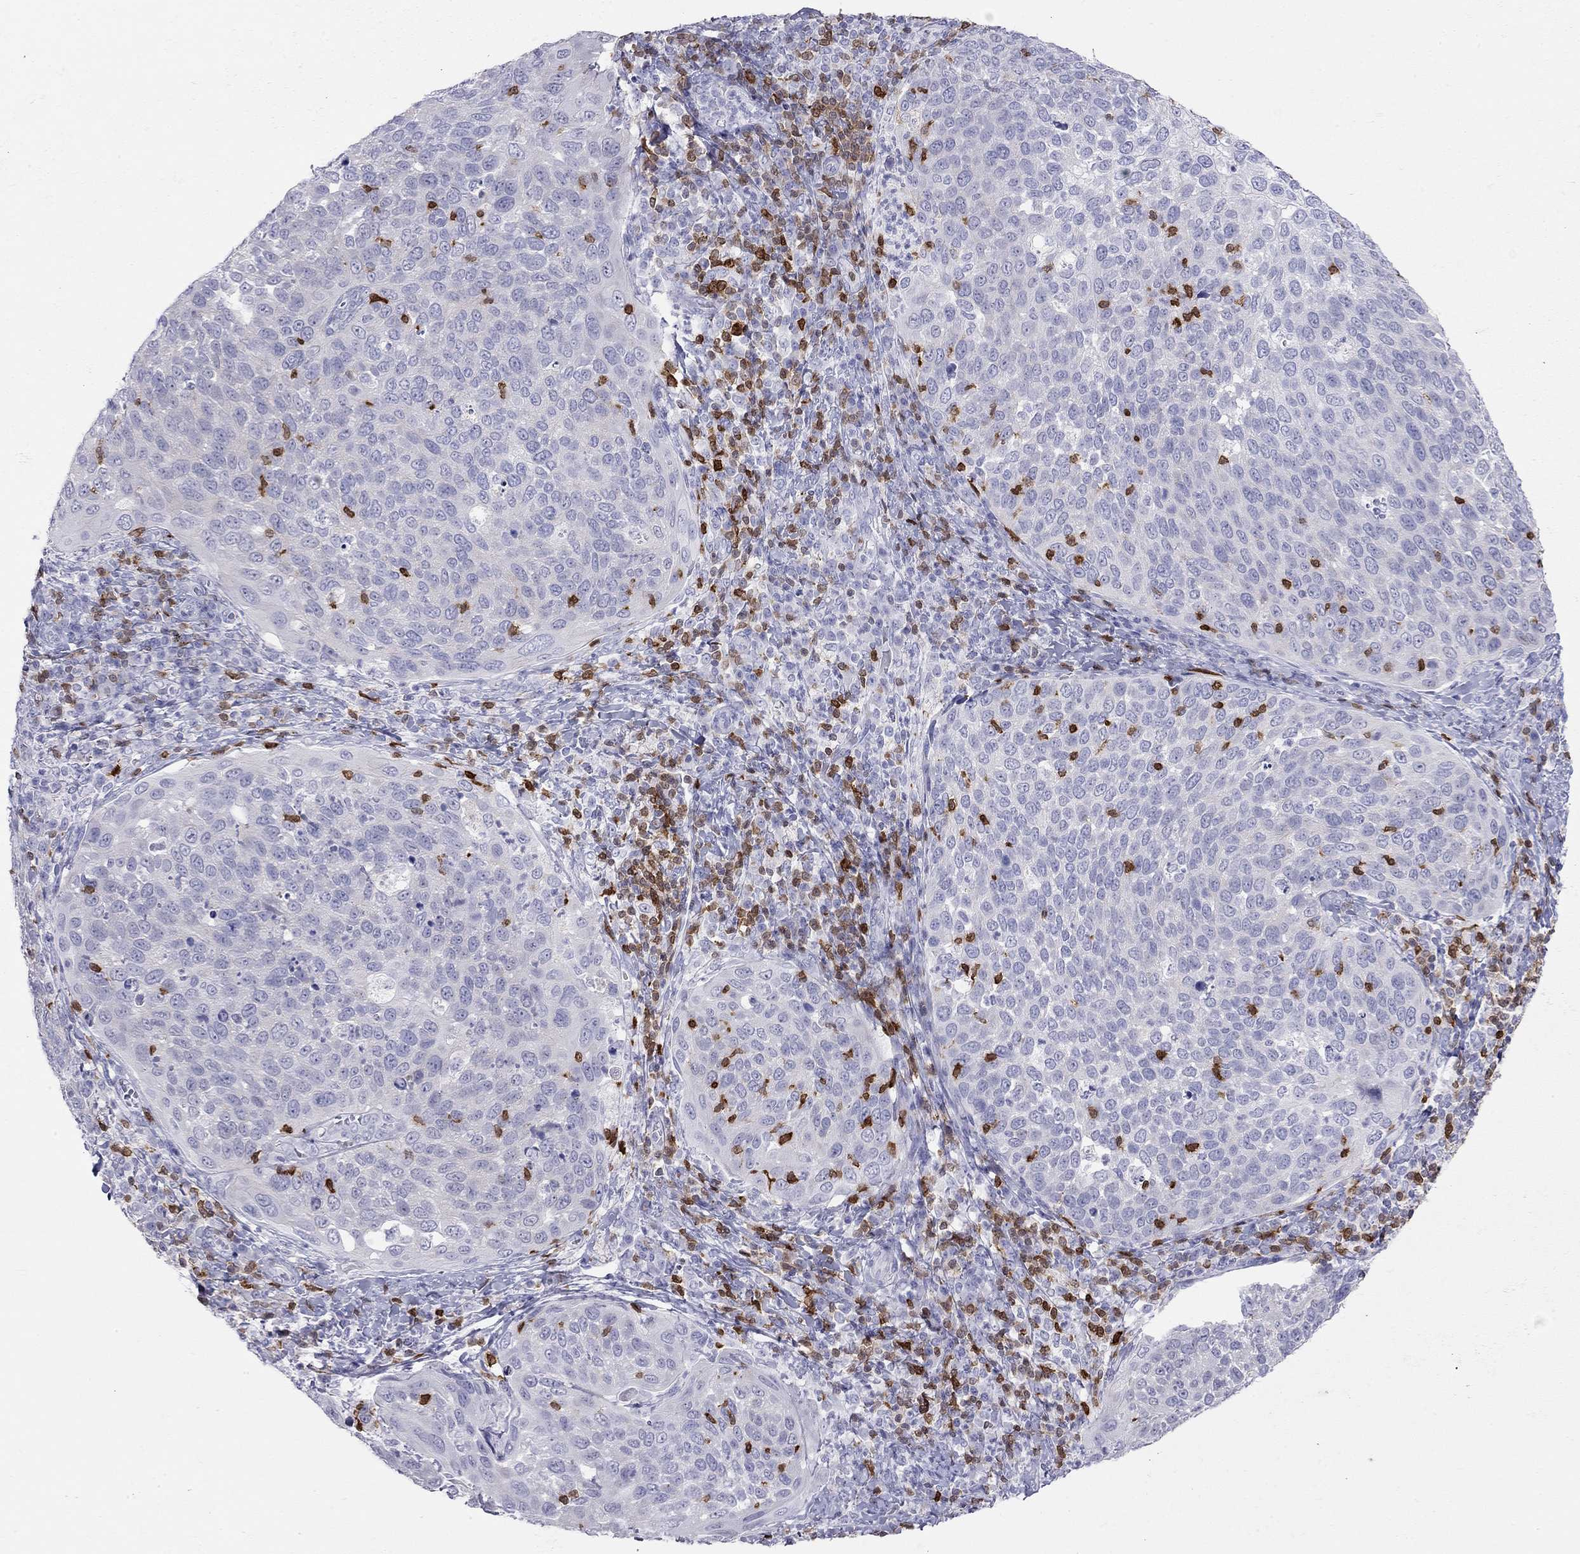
{"staining": {"intensity": "negative", "quantity": "none", "location": "none"}, "tissue": "cervical cancer", "cell_type": "Tumor cells", "image_type": "cancer", "snomed": [{"axis": "morphology", "description": "Squamous cell carcinoma, NOS"}, {"axis": "topography", "description": "Cervix"}], "caption": "A high-resolution histopathology image shows immunohistochemistry (IHC) staining of cervical cancer, which shows no significant positivity in tumor cells. The staining is performed using DAB (3,3'-diaminobenzidine) brown chromogen with nuclei counter-stained in using hematoxylin.", "gene": "SH2D2A", "patient": {"sex": "female", "age": 54}}